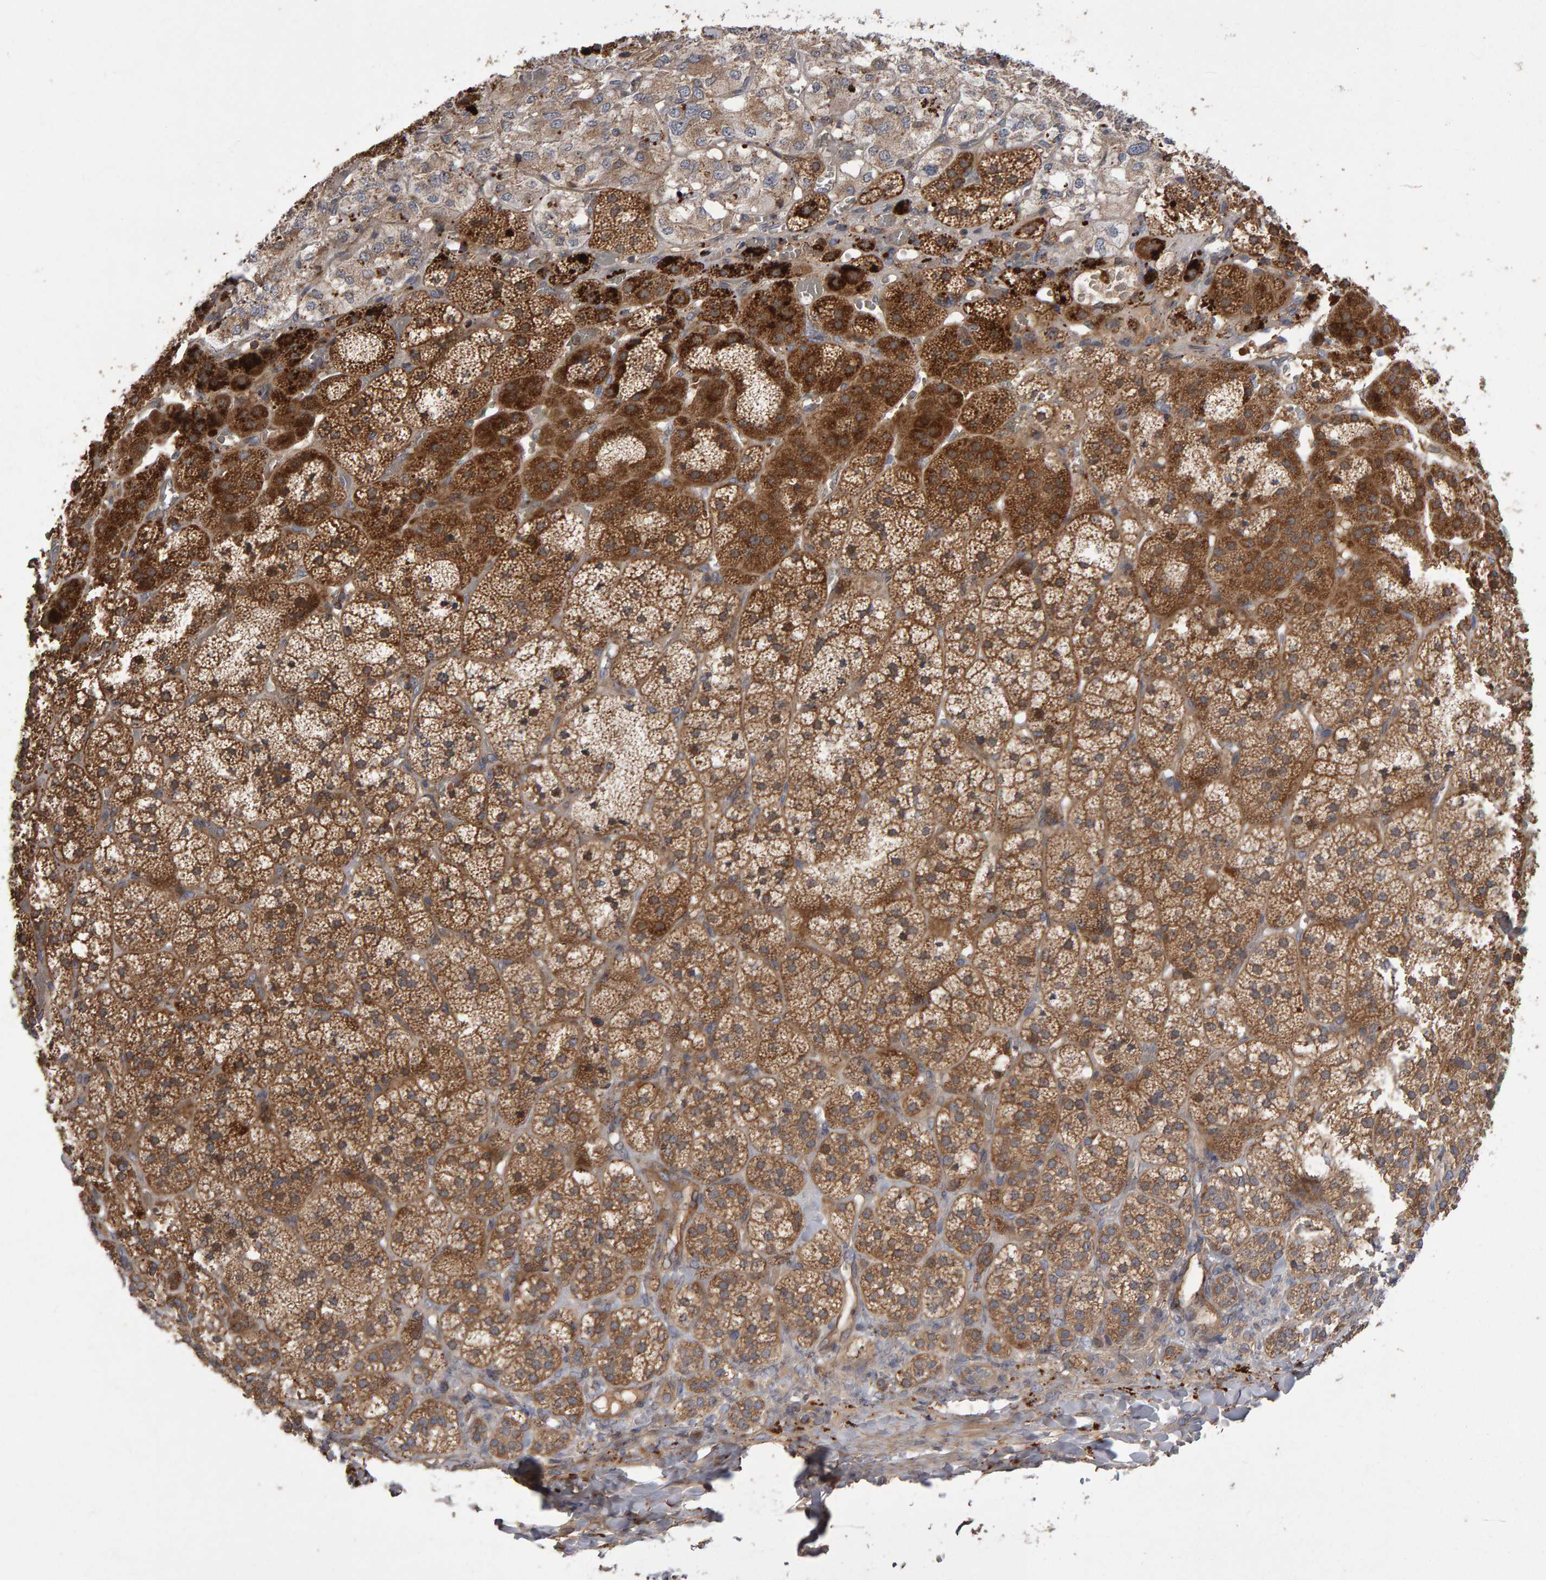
{"staining": {"intensity": "strong", "quantity": ">75%", "location": "cytoplasmic/membranous"}, "tissue": "adrenal gland", "cell_type": "Glandular cells", "image_type": "normal", "snomed": [{"axis": "morphology", "description": "Normal tissue, NOS"}, {"axis": "topography", "description": "Adrenal gland"}], "caption": "Immunohistochemistry of benign human adrenal gland reveals high levels of strong cytoplasmic/membranous staining in approximately >75% of glandular cells.", "gene": "PGS1", "patient": {"sex": "female", "age": 44}}